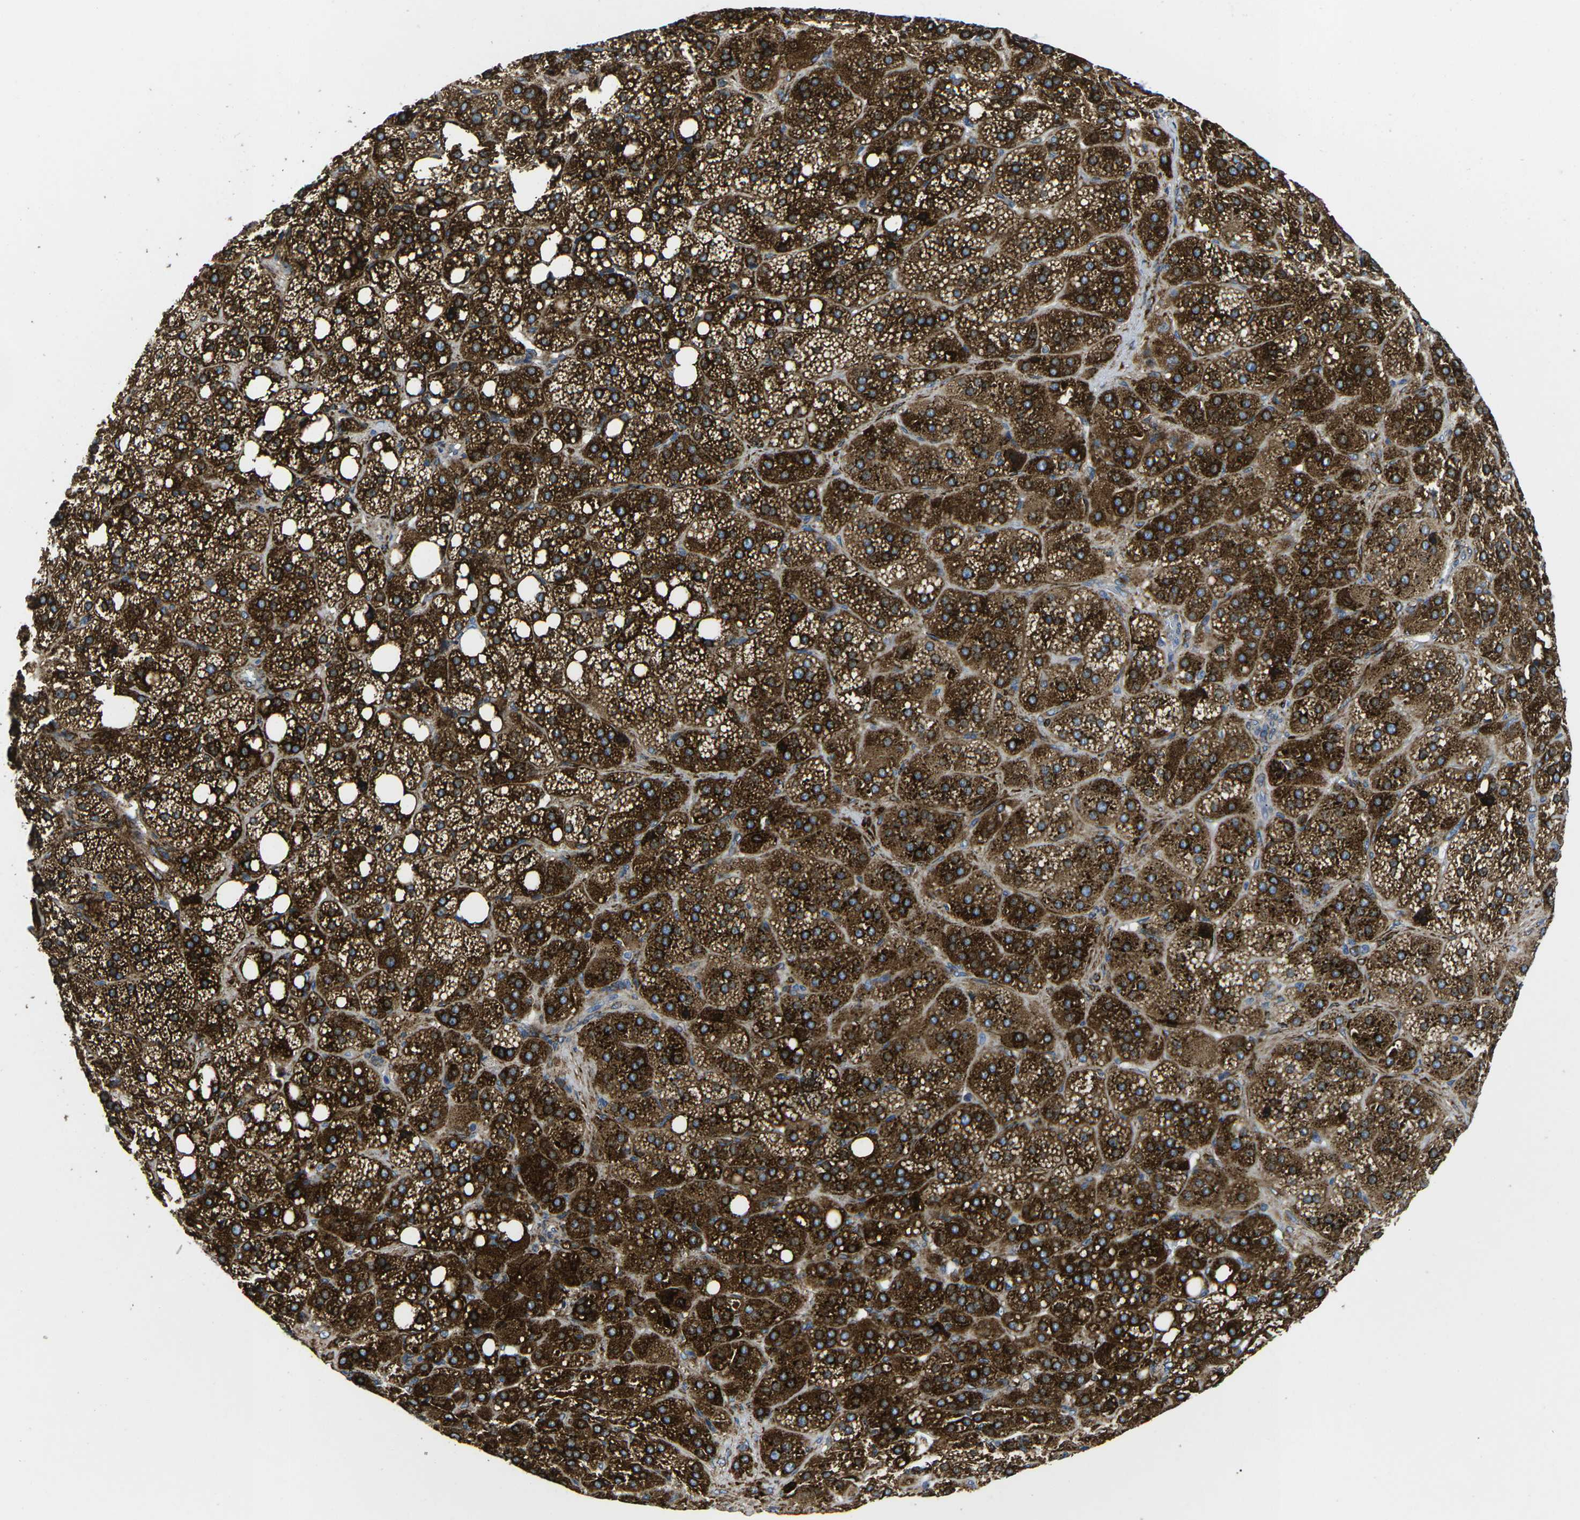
{"staining": {"intensity": "strong", "quantity": ">75%", "location": "cytoplasmic/membranous"}, "tissue": "adrenal gland", "cell_type": "Glandular cells", "image_type": "normal", "snomed": [{"axis": "morphology", "description": "Normal tissue, NOS"}, {"axis": "topography", "description": "Adrenal gland"}], "caption": "Immunohistochemistry (DAB) staining of benign human adrenal gland exhibits strong cytoplasmic/membranous protein staining in about >75% of glandular cells. The protein of interest is stained brown, and the nuclei are stained in blue (DAB IHC with brightfield microscopy, high magnification).", "gene": "PDZD8", "patient": {"sex": "female", "age": 59}}